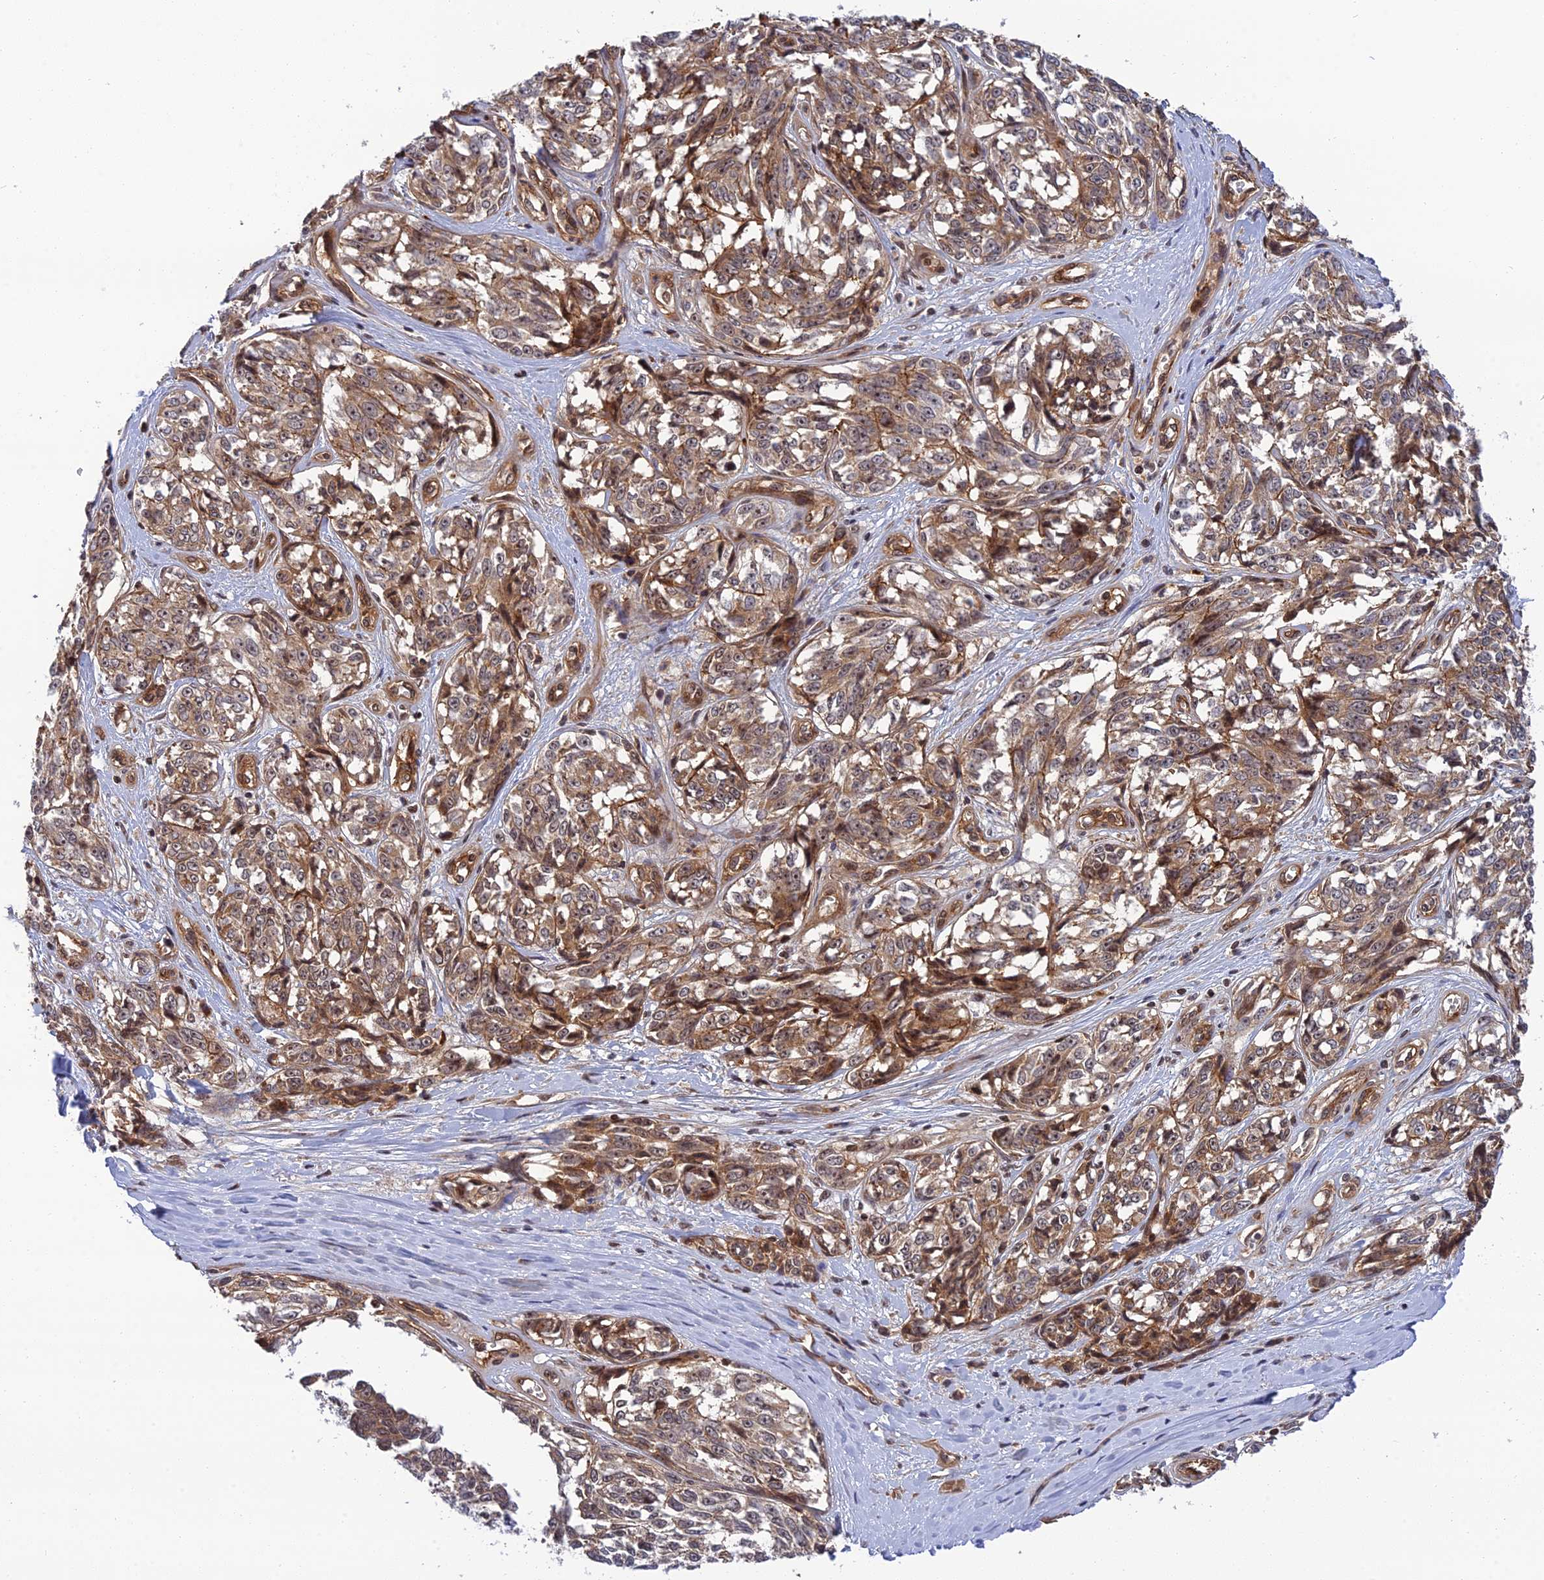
{"staining": {"intensity": "moderate", "quantity": ">75%", "location": "cytoplasmic/membranous,nuclear"}, "tissue": "melanoma", "cell_type": "Tumor cells", "image_type": "cancer", "snomed": [{"axis": "morphology", "description": "Malignant melanoma, NOS"}, {"axis": "topography", "description": "Skin"}], "caption": "Brown immunohistochemical staining in human melanoma reveals moderate cytoplasmic/membranous and nuclear positivity in approximately >75% of tumor cells. The staining was performed using DAB, with brown indicating positive protein expression. Nuclei are stained blue with hematoxylin.", "gene": "REXO1", "patient": {"sex": "female", "age": 64}}